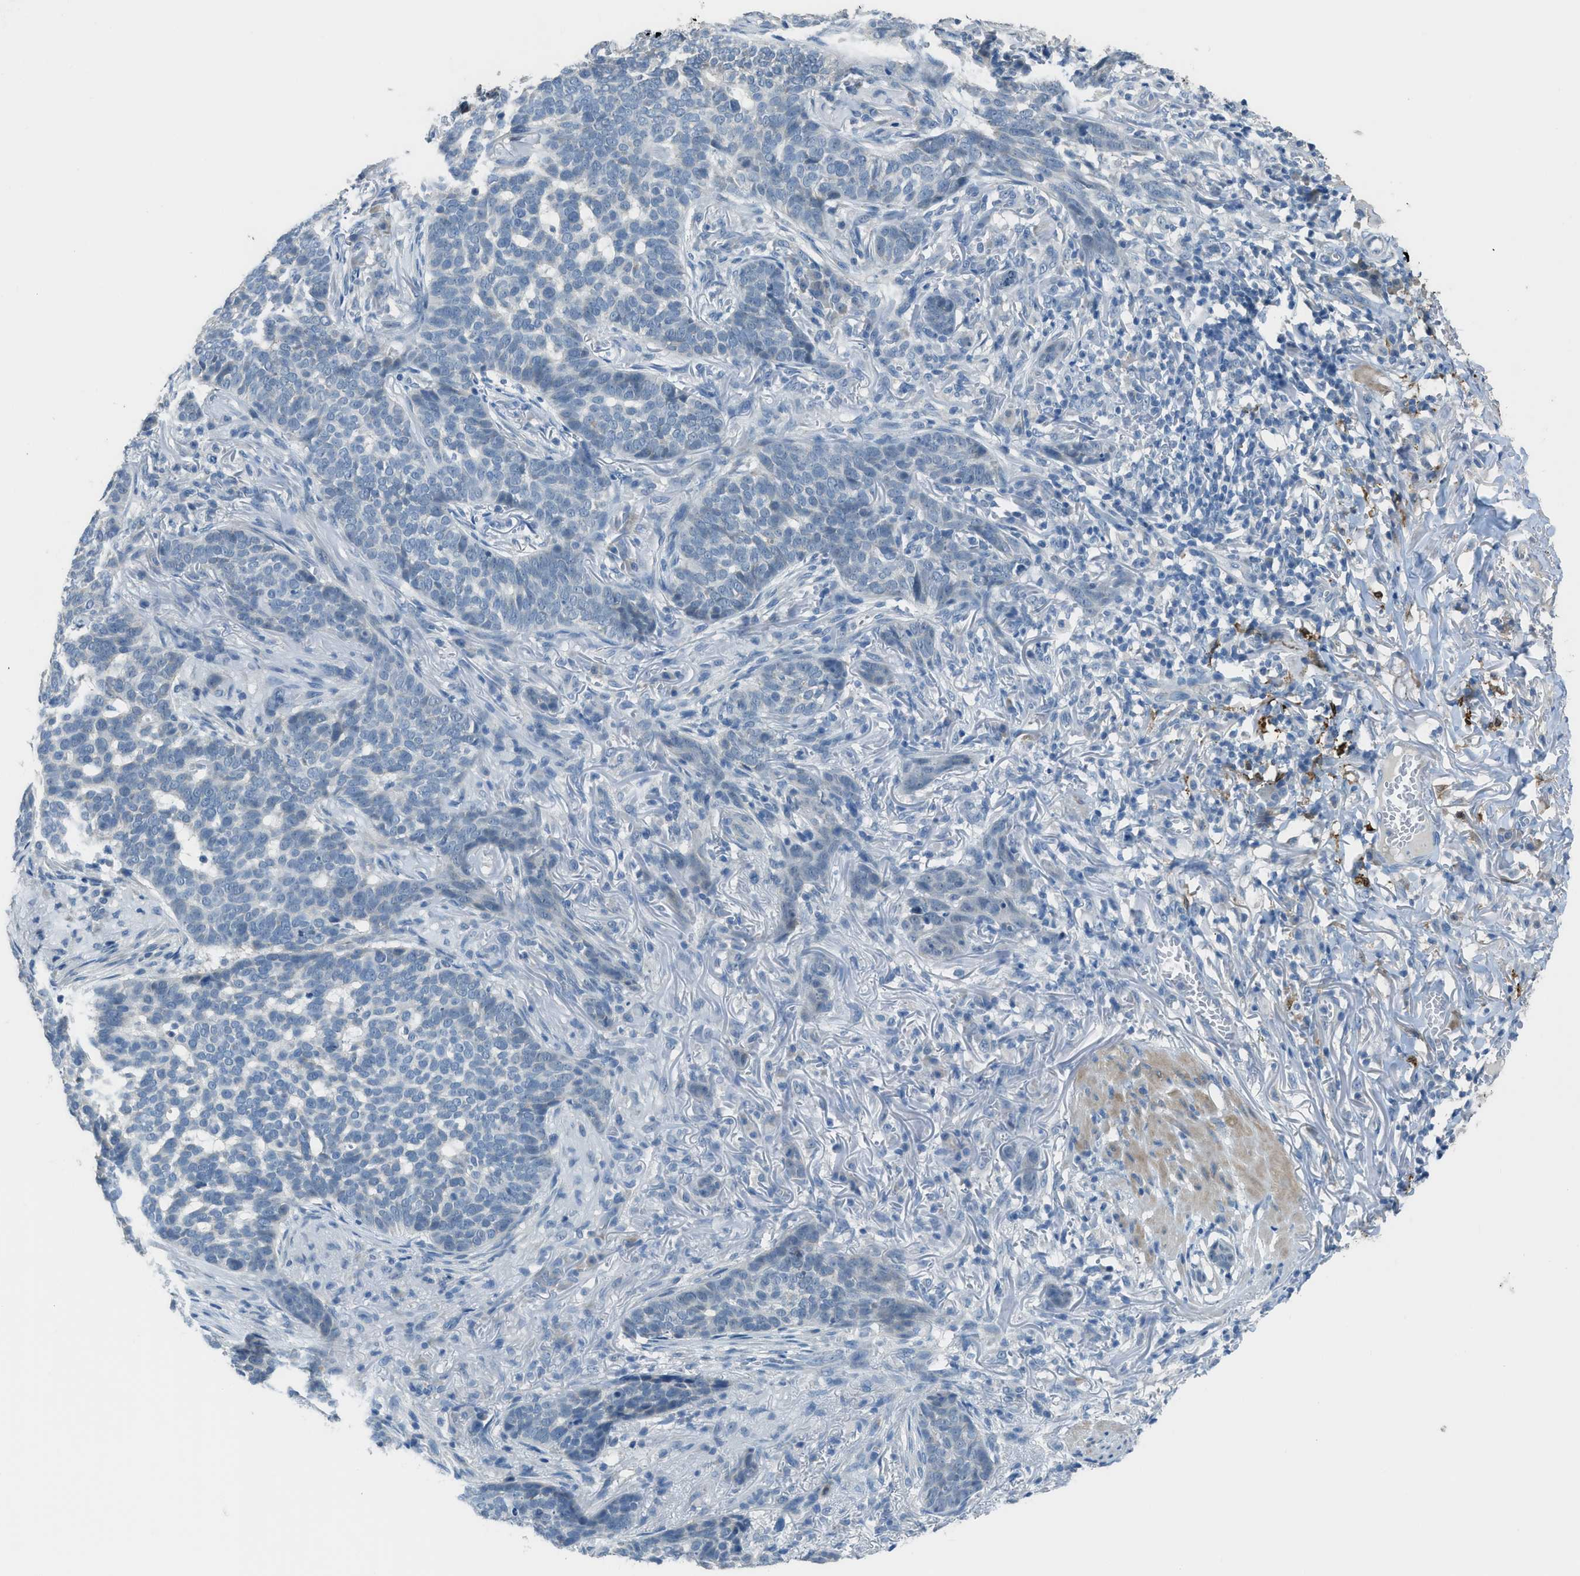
{"staining": {"intensity": "negative", "quantity": "none", "location": "none"}, "tissue": "skin cancer", "cell_type": "Tumor cells", "image_type": "cancer", "snomed": [{"axis": "morphology", "description": "Basal cell carcinoma"}, {"axis": "topography", "description": "Skin"}], "caption": "Immunohistochemistry (IHC) of basal cell carcinoma (skin) exhibits no staining in tumor cells.", "gene": "TIMD4", "patient": {"sex": "male", "age": 85}}